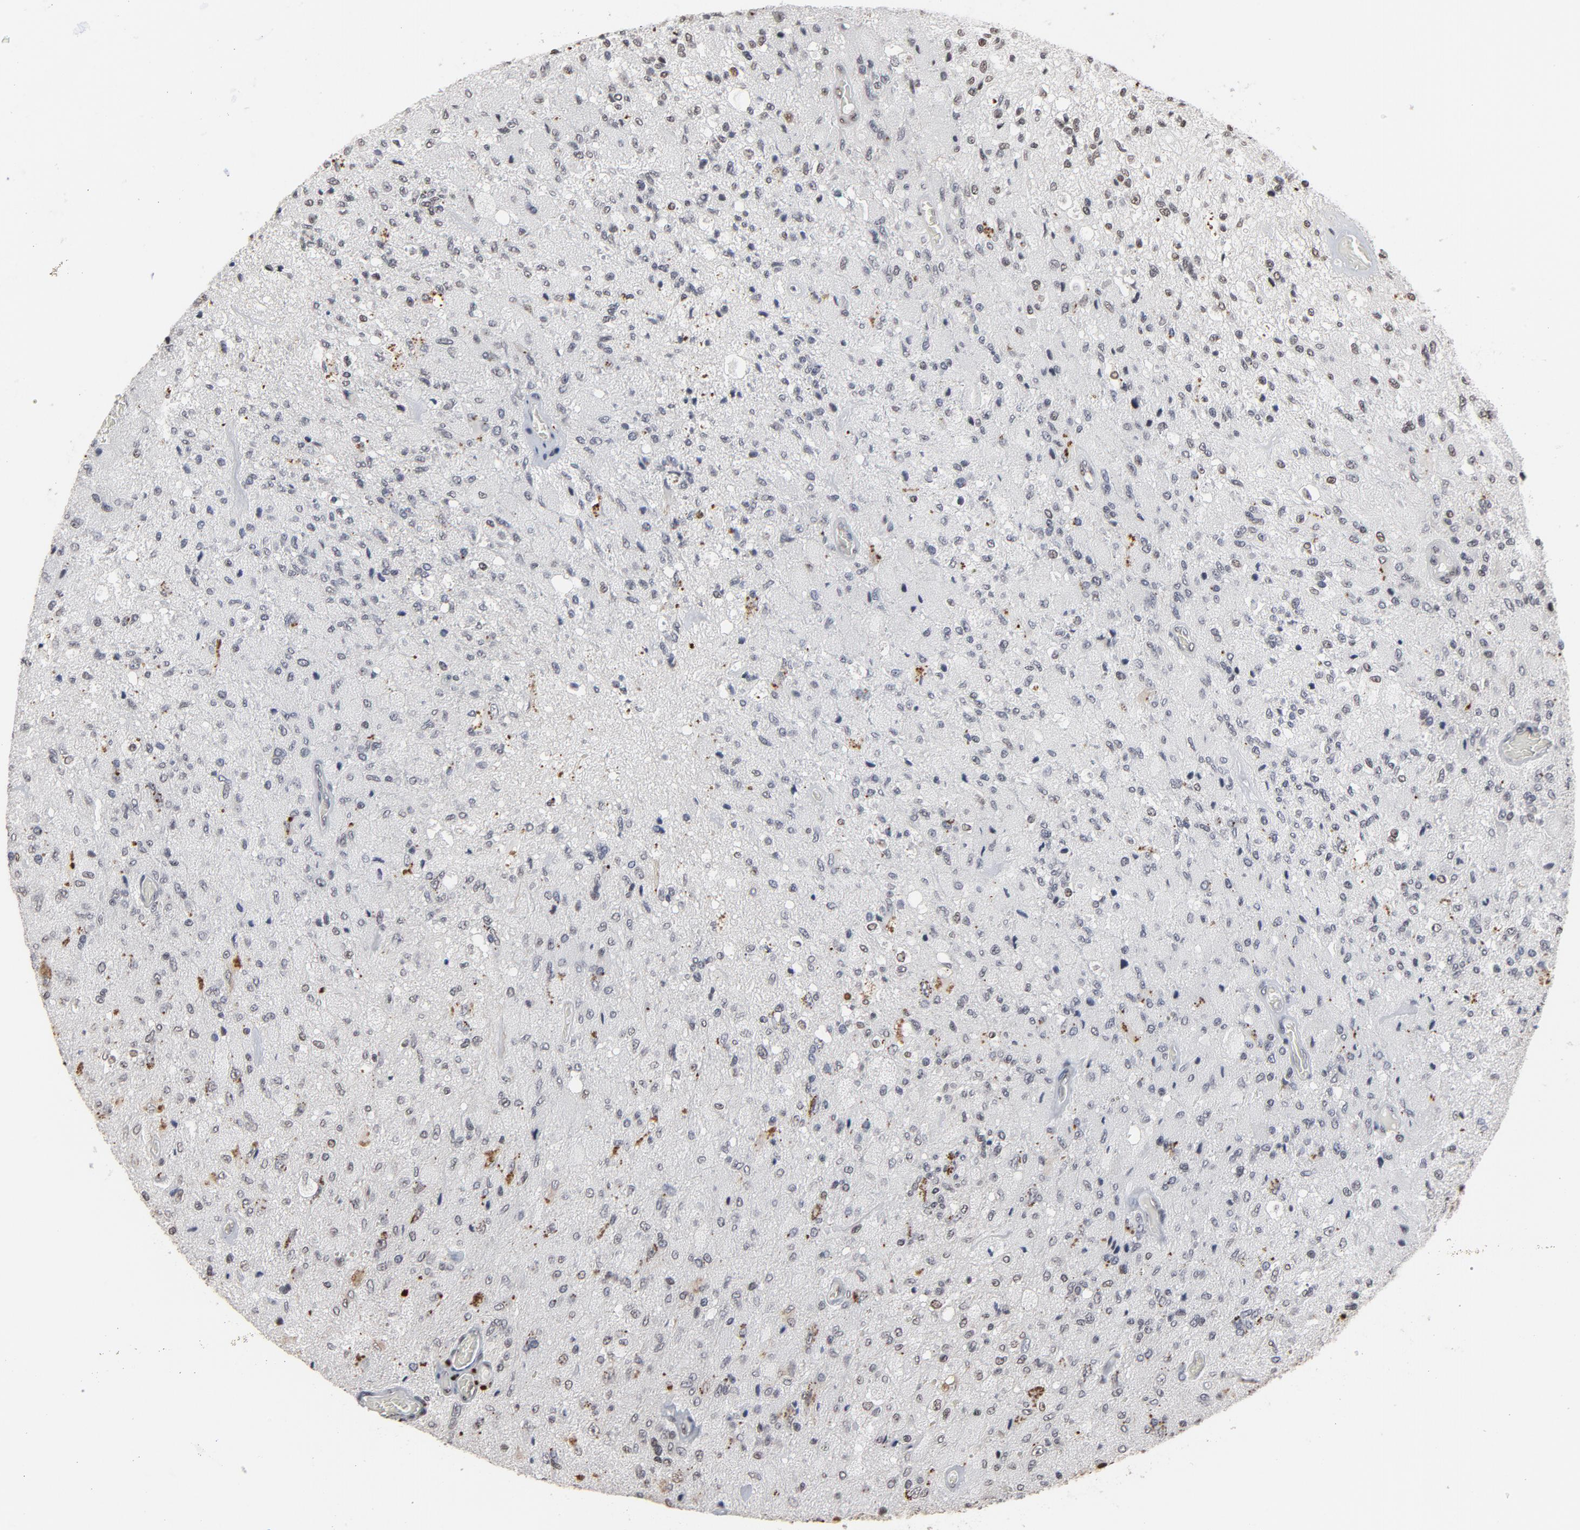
{"staining": {"intensity": "negative", "quantity": "none", "location": "none"}, "tissue": "glioma", "cell_type": "Tumor cells", "image_type": "cancer", "snomed": [{"axis": "morphology", "description": "Normal tissue, NOS"}, {"axis": "morphology", "description": "Glioma, malignant, High grade"}, {"axis": "topography", "description": "Cerebral cortex"}], "caption": "A micrograph of glioma stained for a protein demonstrates no brown staining in tumor cells.", "gene": "MRE11", "patient": {"sex": "male", "age": 77}}